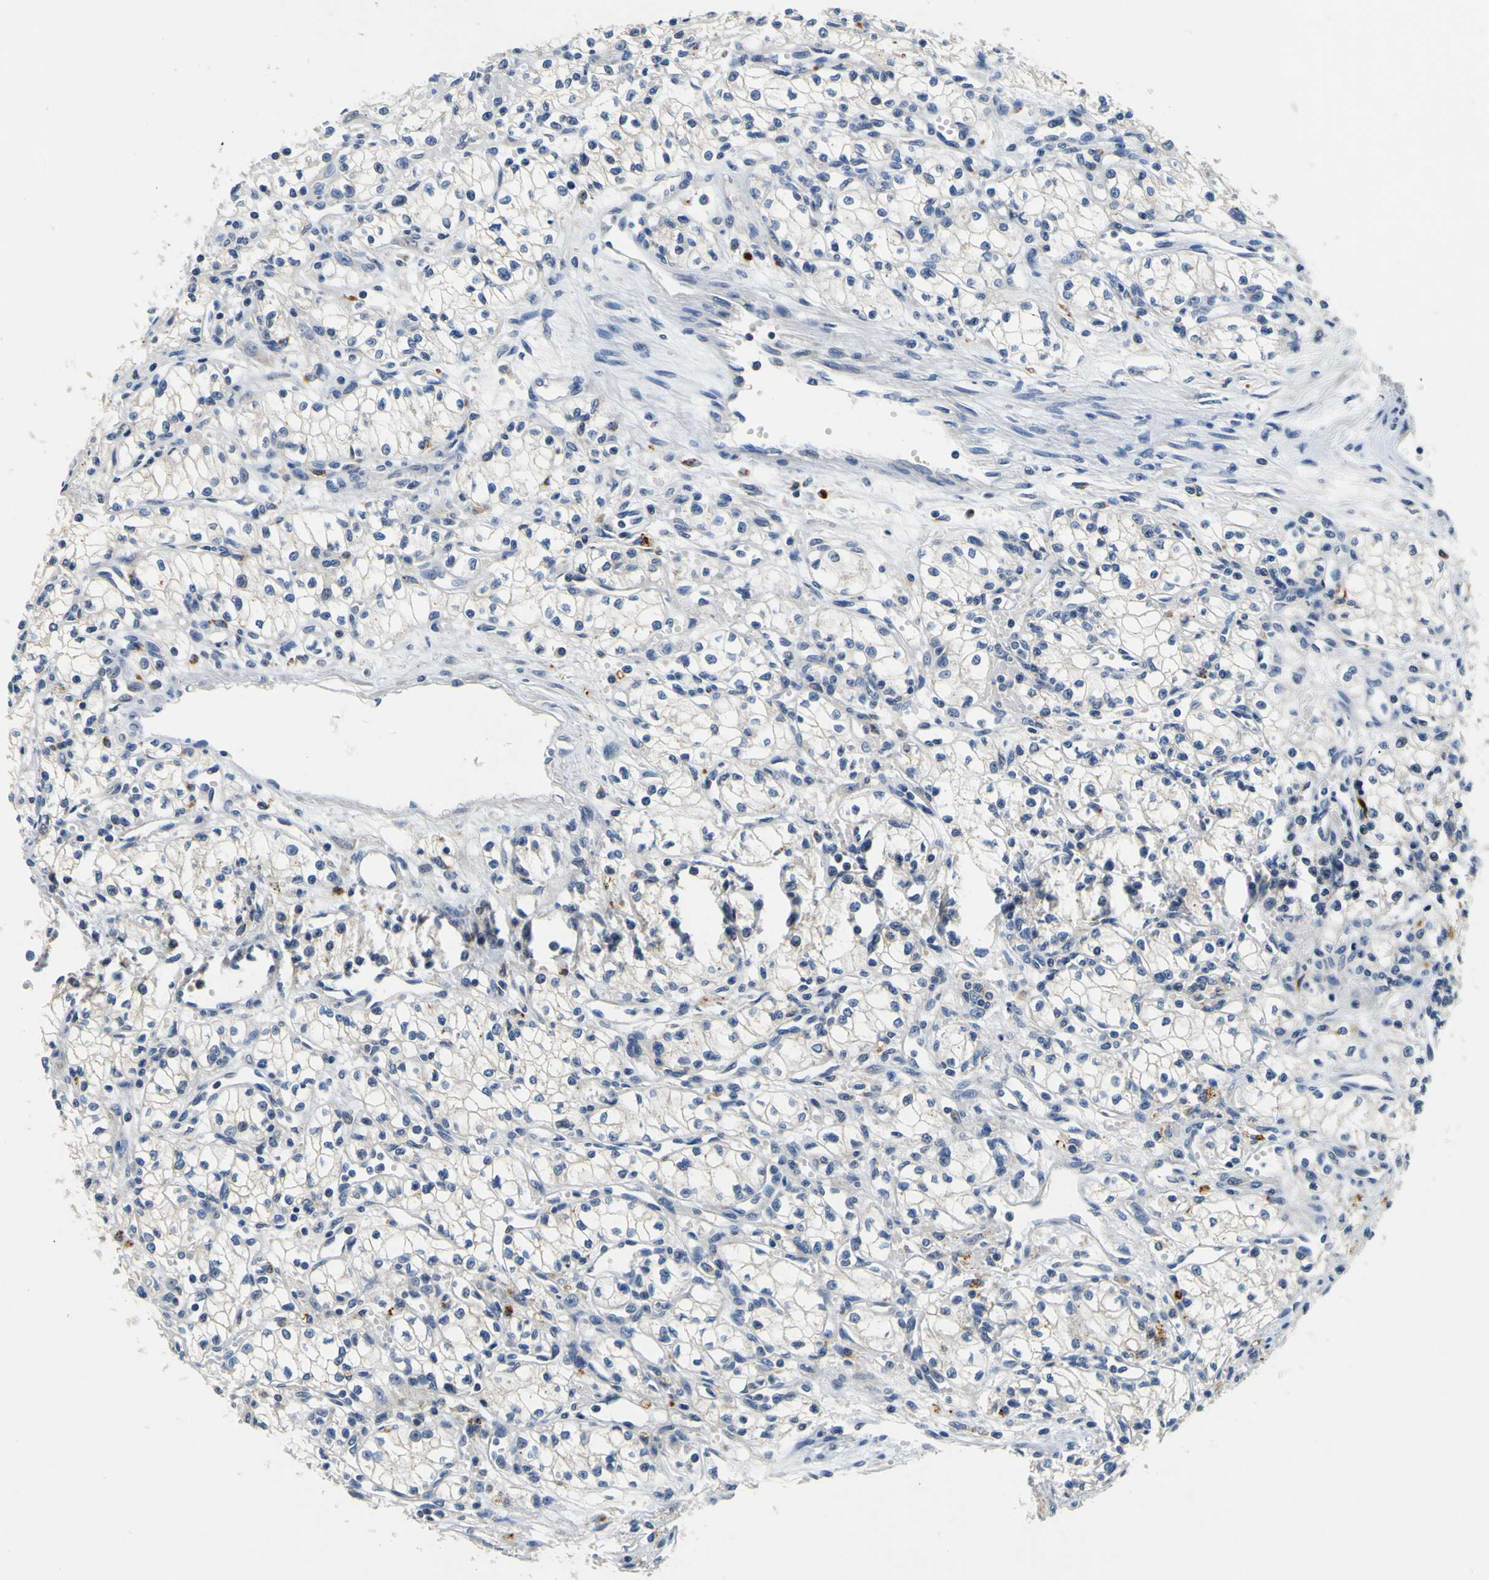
{"staining": {"intensity": "moderate", "quantity": "<25%", "location": "cytoplasmic/membranous"}, "tissue": "renal cancer", "cell_type": "Tumor cells", "image_type": "cancer", "snomed": [{"axis": "morphology", "description": "Normal tissue, NOS"}, {"axis": "morphology", "description": "Adenocarcinoma, NOS"}, {"axis": "topography", "description": "Kidney"}], "caption": "Approximately <25% of tumor cells in renal cancer (adenocarcinoma) display moderate cytoplasmic/membranous protein expression as visualized by brown immunohistochemical staining.", "gene": "TNIK", "patient": {"sex": "male", "age": 59}}